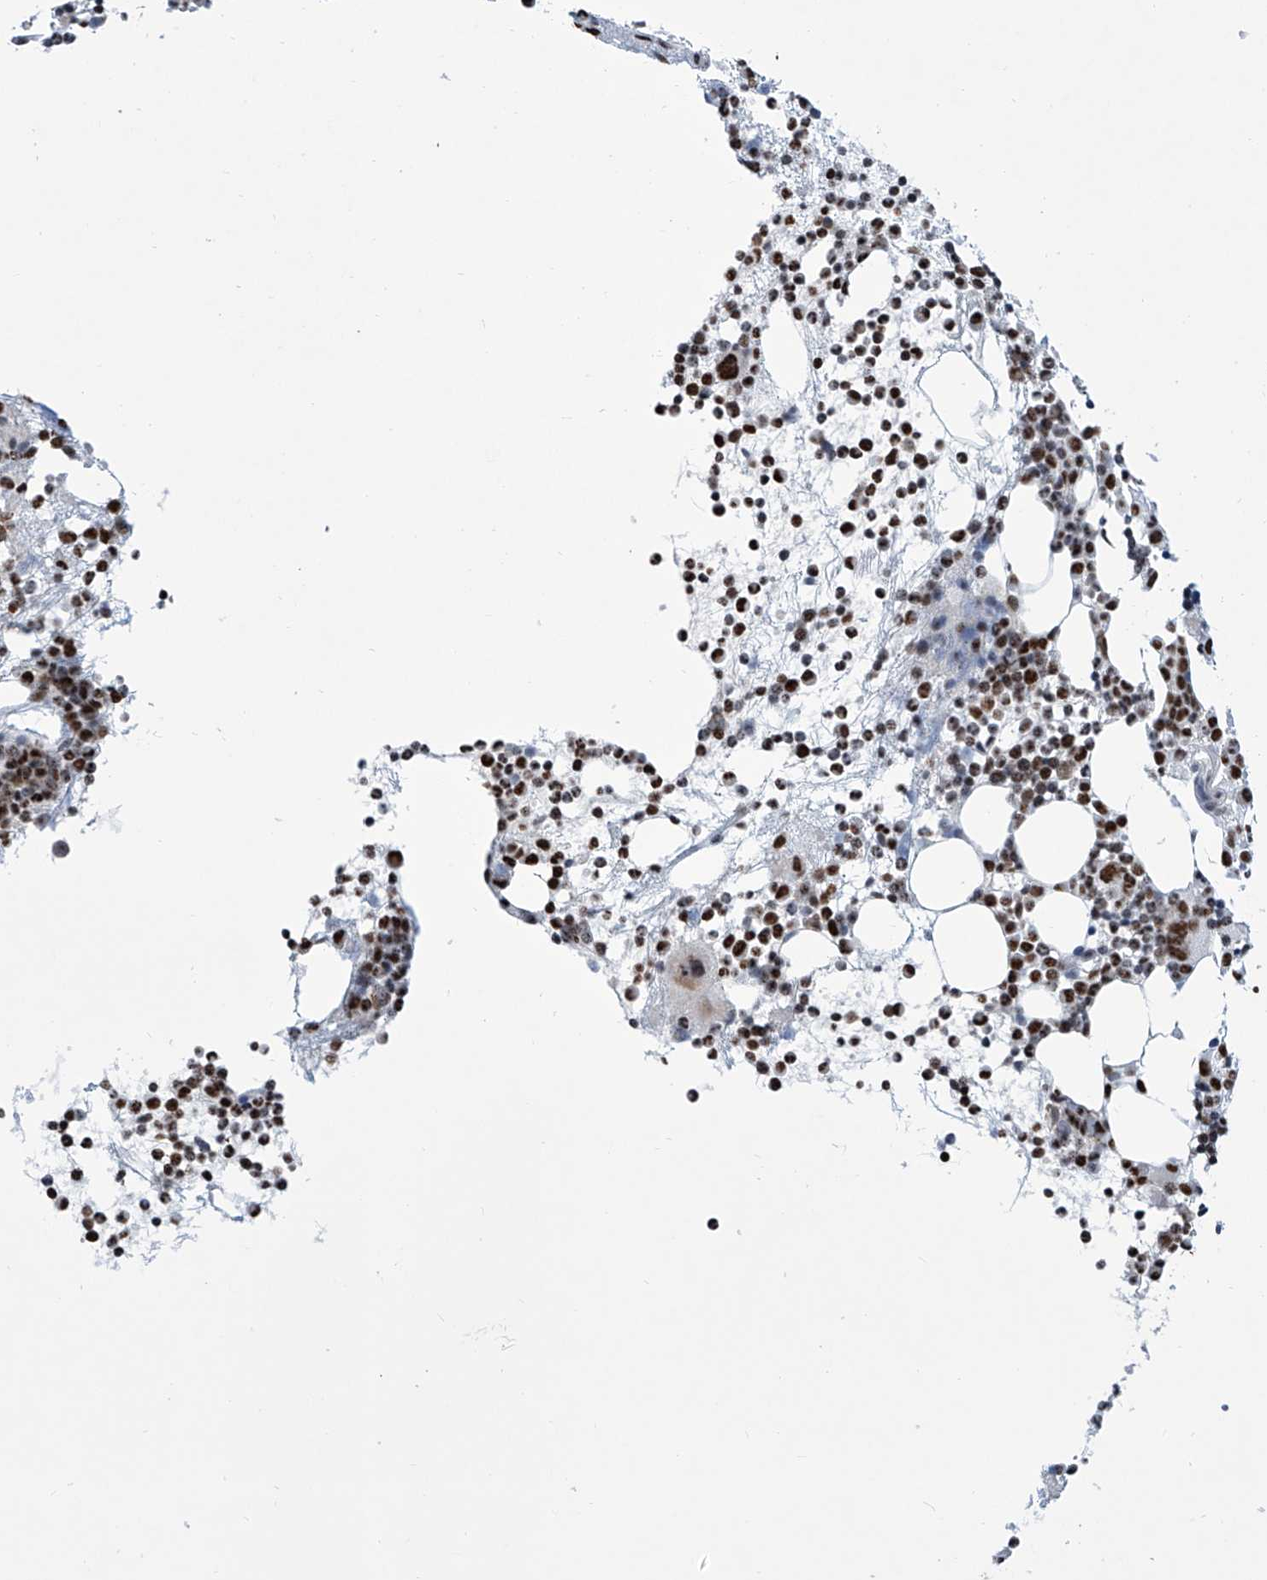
{"staining": {"intensity": "strong", "quantity": "25%-75%", "location": "nuclear"}, "tissue": "bone marrow", "cell_type": "Hematopoietic cells", "image_type": "normal", "snomed": [{"axis": "morphology", "description": "Normal tissue, NOS"}, {"axis": "topography", "description": "Bone marrow"}], "caption": "Immunohistochemical staining of benign human bone marrow reveals high levels of strong nuclear positivity in approximately 25%-75% of hematopoietic cells.", "gene": "SREBF2", "patient": {"sex": "female", "age": 57}}